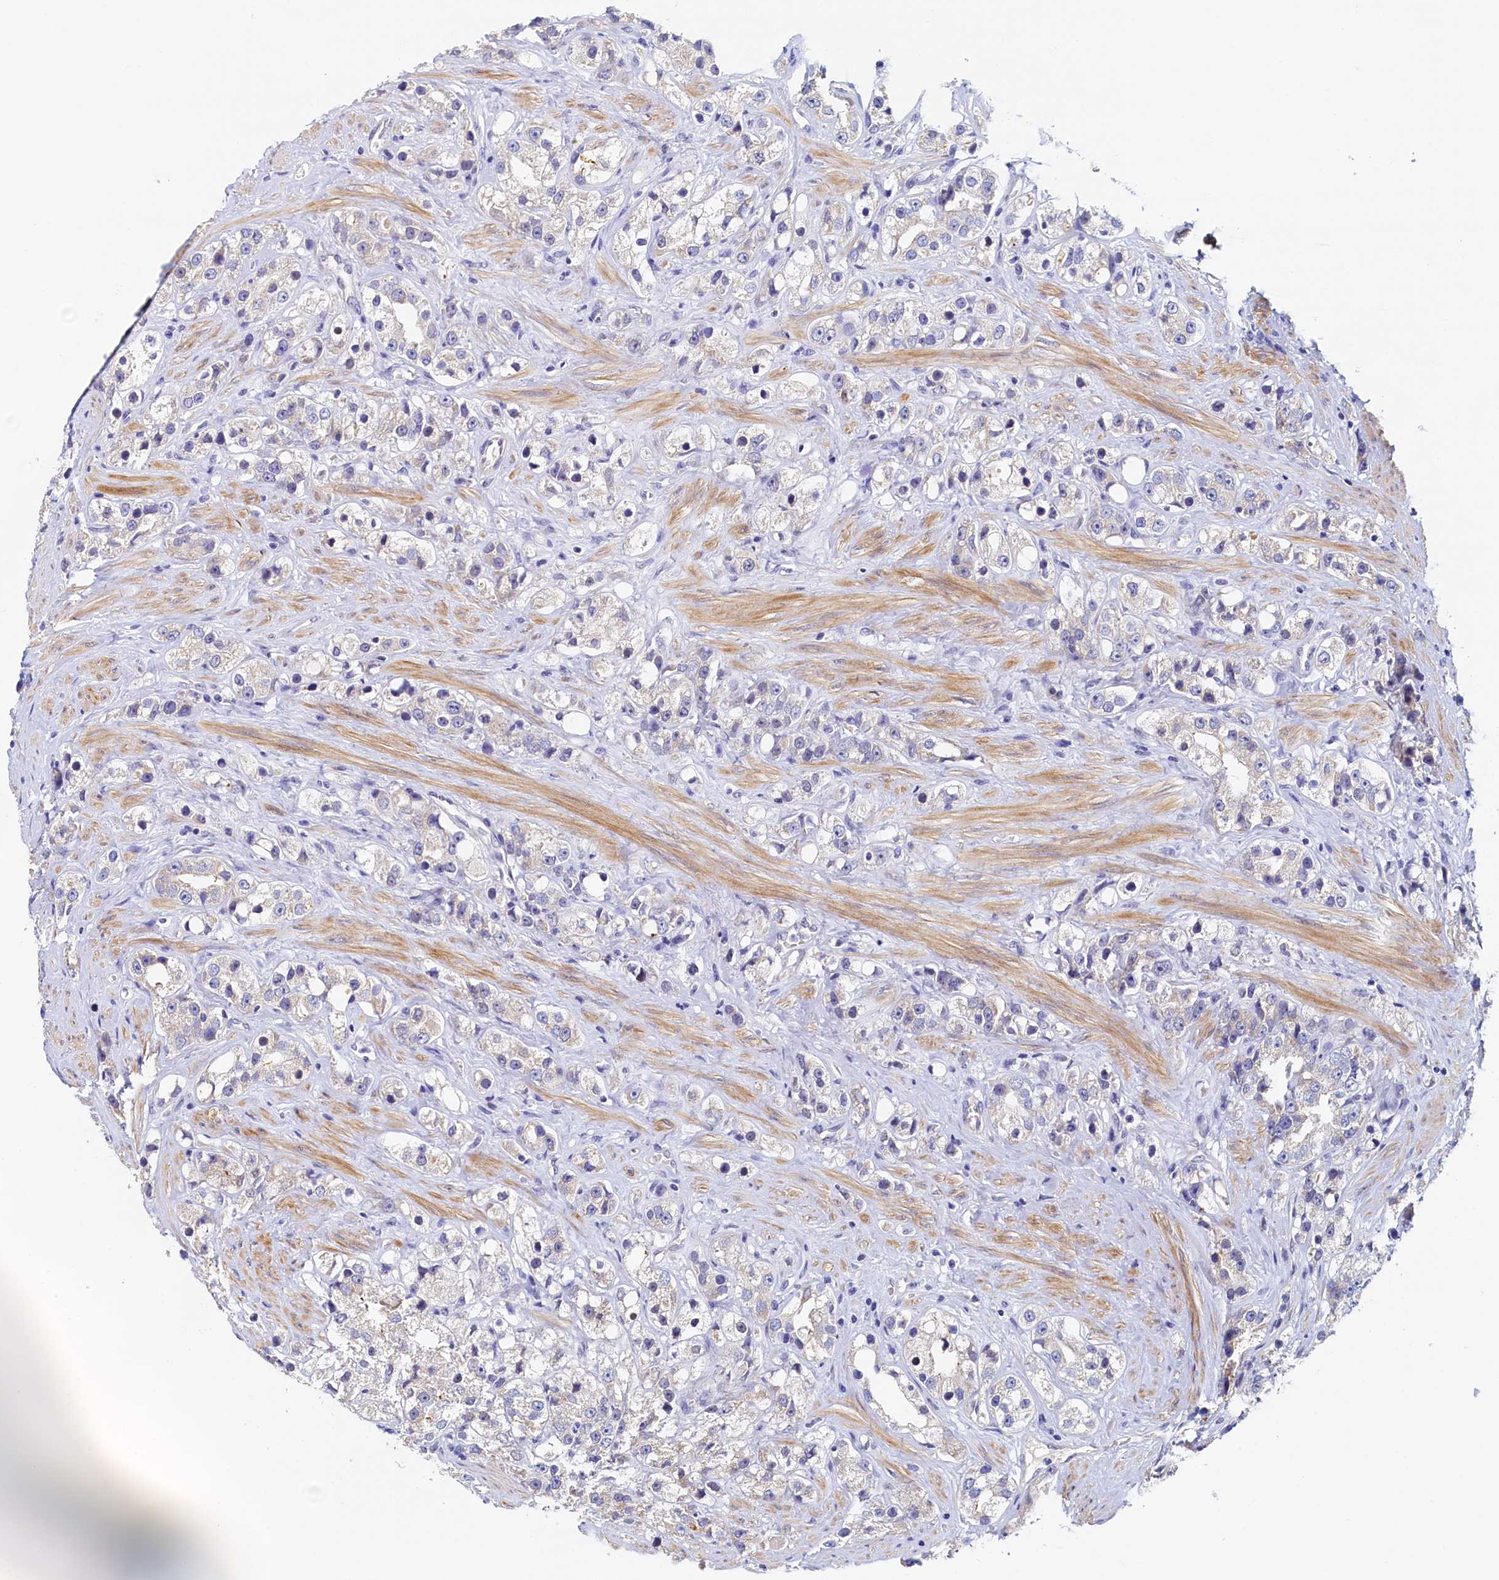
{"staining": {"intensity": "negative", "quantity": "none", "location": "none"}, "tissue": "prostate cancer", "cell_type": "Tumor cells", "image_type": "cancer", "snomed": [{"axis": "morphology", "description": "Adenocarcinoma, NOS"}, {"axis": "topography", "description": "Prostate"}], "caption": "Tumor cells are negative for protein expression in human prostate adenocarcinoma.", "gene": "DTD1", "patient": {"sex": "male", "age": 79}}